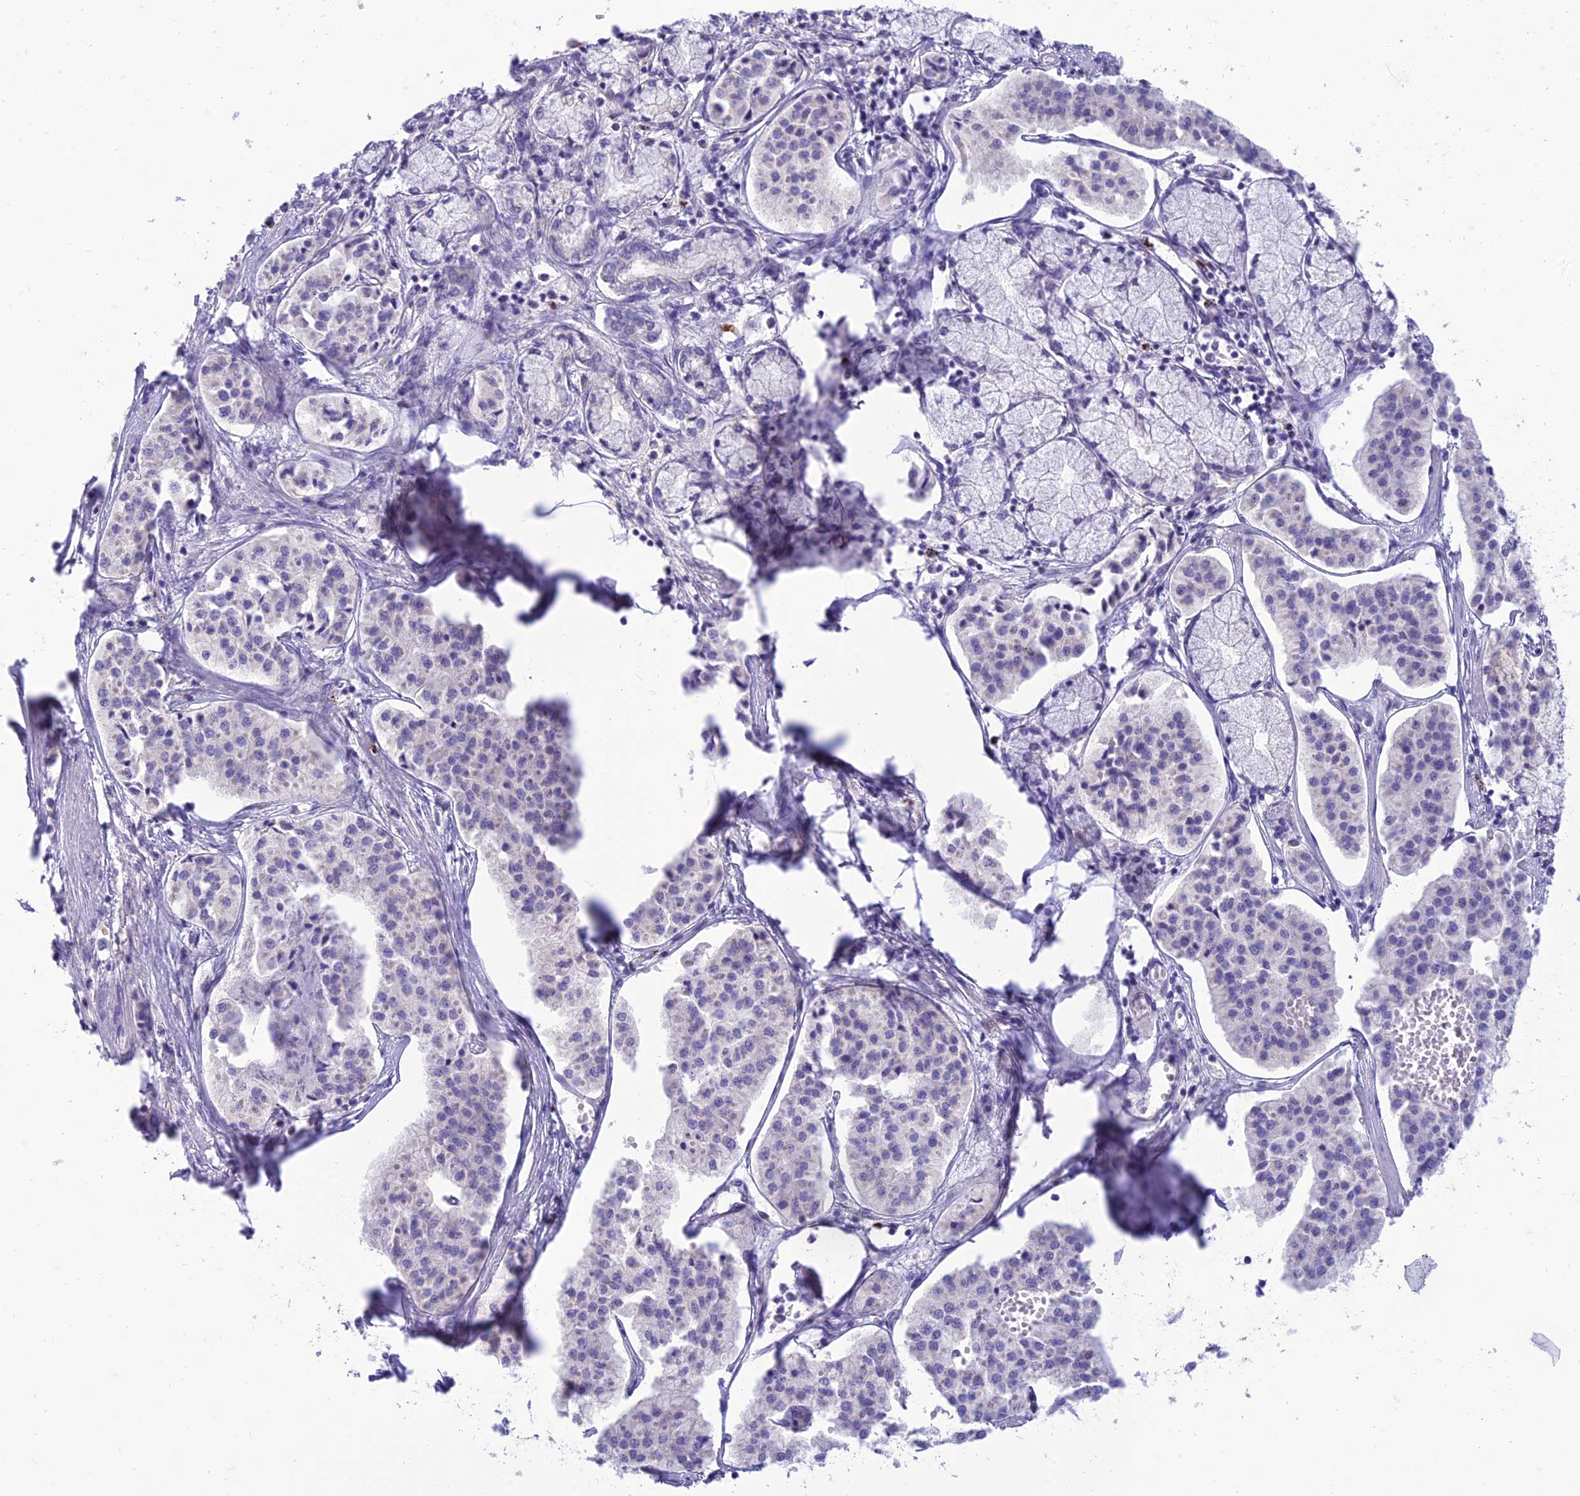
{"staining": {"intensity": "negative", "quantity": "none", "location": "none"}, "tissue": "pancreatic cancer", "cell_type": "Tumor cells", "image_type": "cancer", "snomed": [{"axis": "morphology", "description": "Adenocarcinoma, NOS"}, {"axis": "topography", "description": "Pancreas"}], "caption": "Micrograph shows no protein staining in tumor cells of pancreatic cancer (adenocarcinoma) tissue. The staining is performed using DAB (3,3'-diaminobenzidine) brown chromogen with nuclei counter-stained in using hematoxylin.", "gene": "DHDH", "patient": {"sex": "female", "age": 50}}